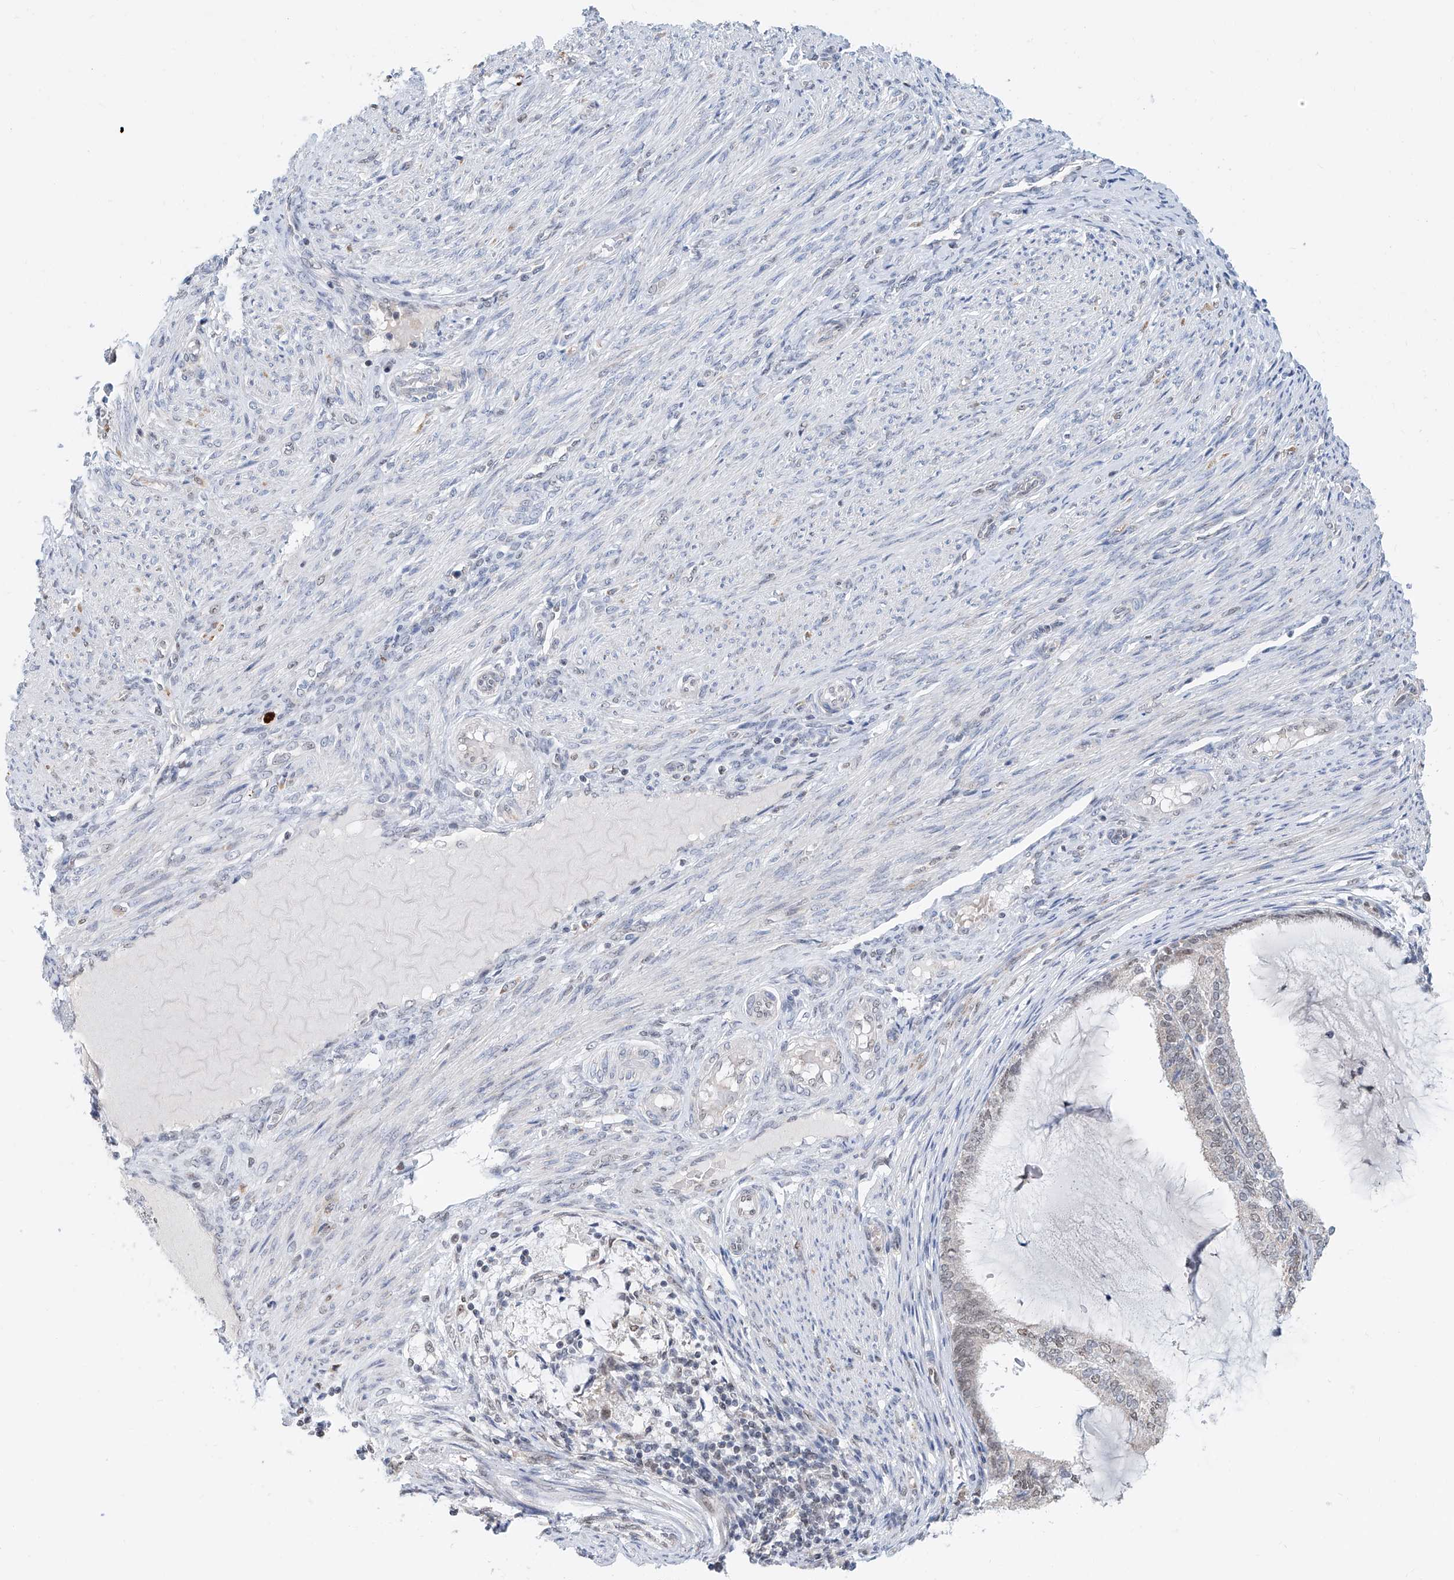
{"staining": {"intensity": "moderate", "quantity": ">75%", "location": "nuclear"}, "tissue": "endometrial cancer", "cell_type": "Tumor cells", "image_type": "cancer", "snomed": [{"axis": "morphology", "description": "Adenocarcinoma, NOS"}, {"axis": "topography", "description": "Endometrium"}], "caption": "Protein staining by IHC reveals moderate nuclear staining in approximately >75% of tumor cells in endometrial cancer (adenocarcinoma). The staining is performed using DAB brown chromogen to label protein expression. The nuclei are counter-stained blue using hematoxylin.", "gene": "SDE2", "patient": {"sex": "female", "age": 81}}